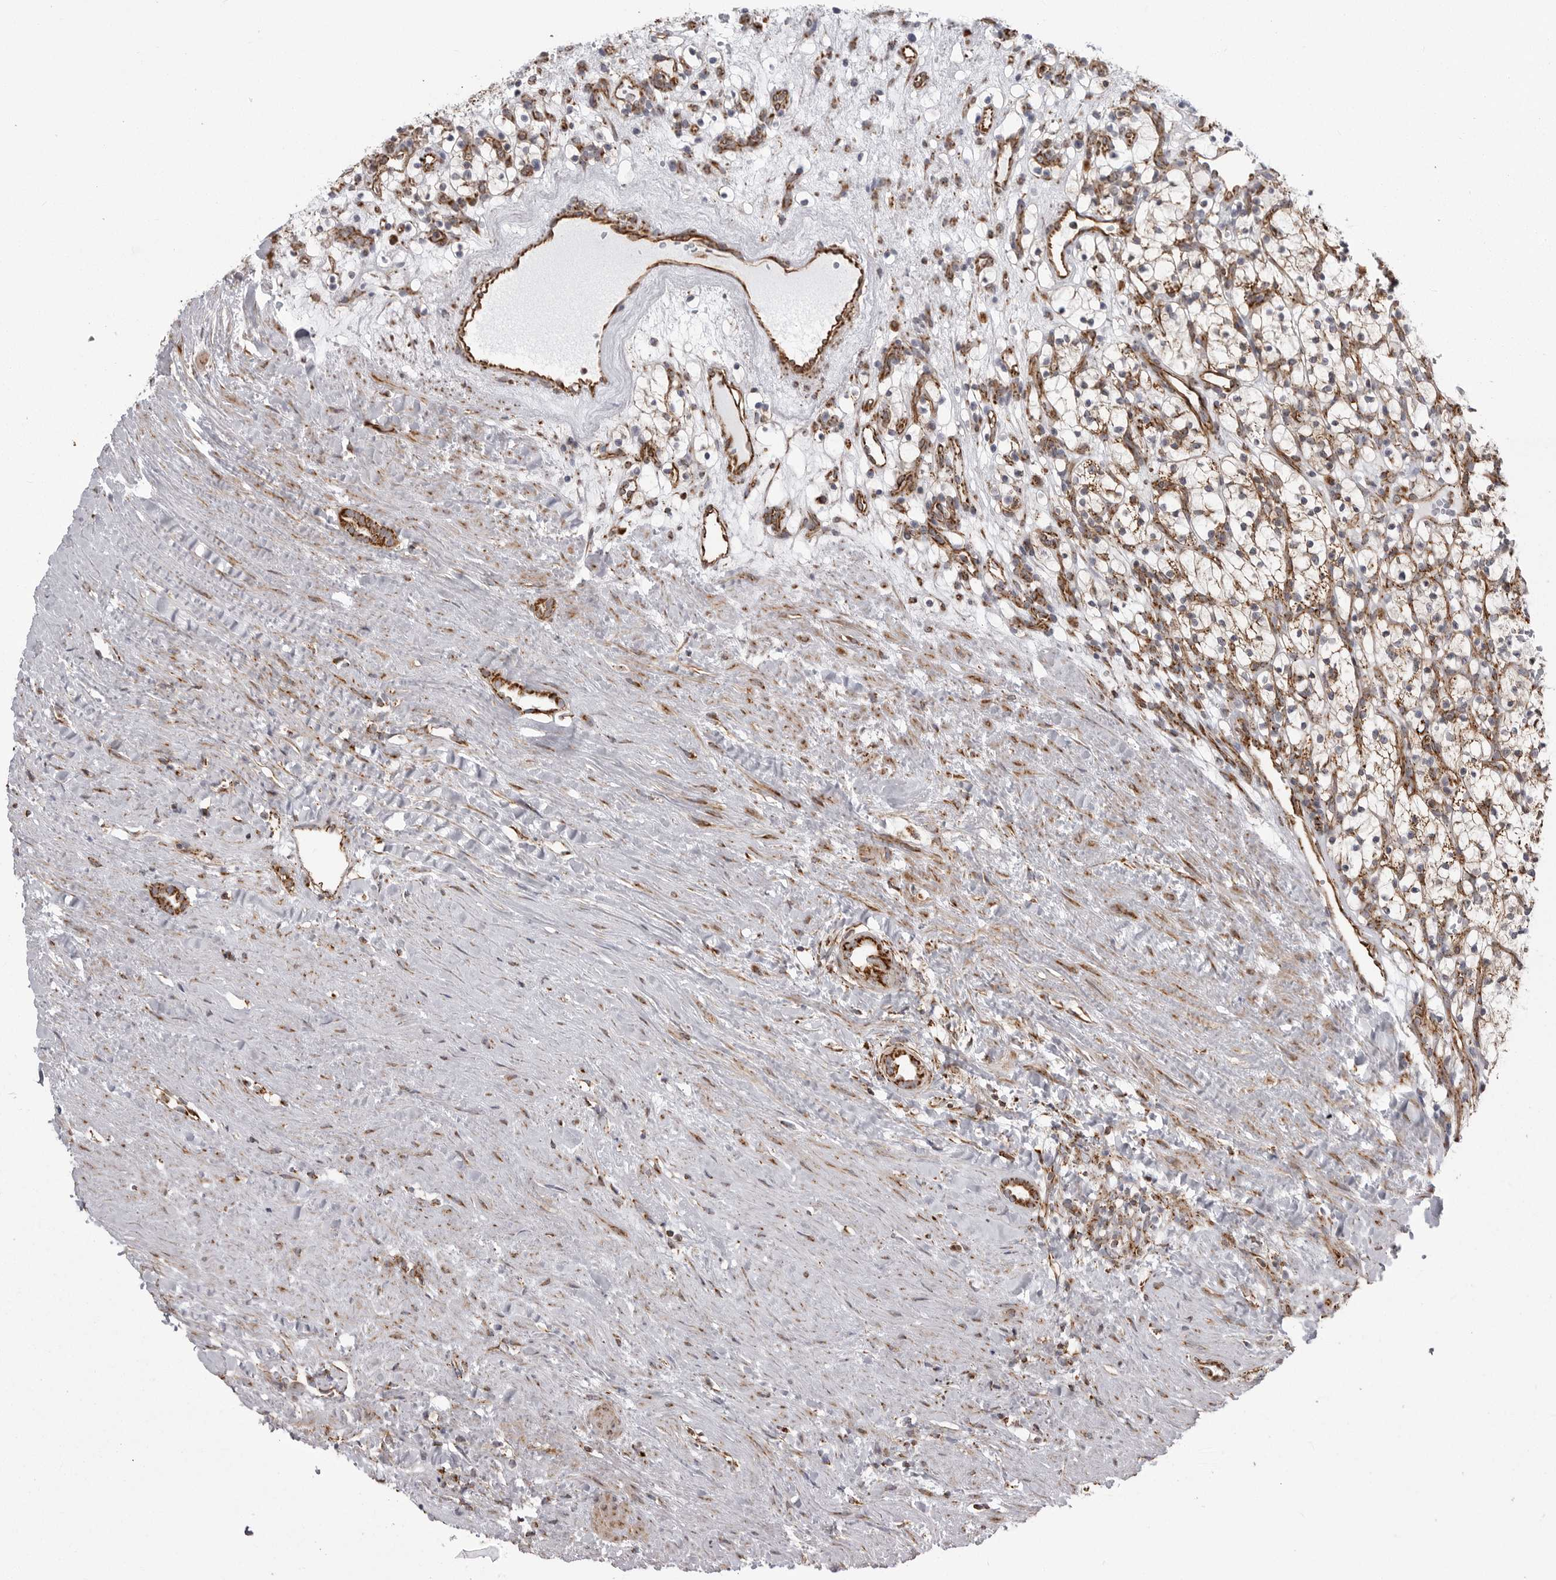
{"staining": {"intensity": "weak", "quantity": "25%-75%", "location": "cytoplasmic/membranous"}, "tissue": "renal cancer", "cell_type": "Tumor cells", "image_type": "cancer", "snomed": [{"axis": "morphology", "description": "Adenocarcinoma, NOS"}, {"axis": "topography", "description": "Kidney"}], "caption": "Protein analysis of adenocarcinoma (renal) tissue shows weak cytoplasmic/membranous staining in about 25%-75% of tumor cells. The protein is stained brown, and the nuclei are stained in blue (DAB (3,3'-diaminobenzidine) IHC with brightfield microscopy, high magnification).", "gene": "FH", "patient": {"sex": "female", "age": 57}}